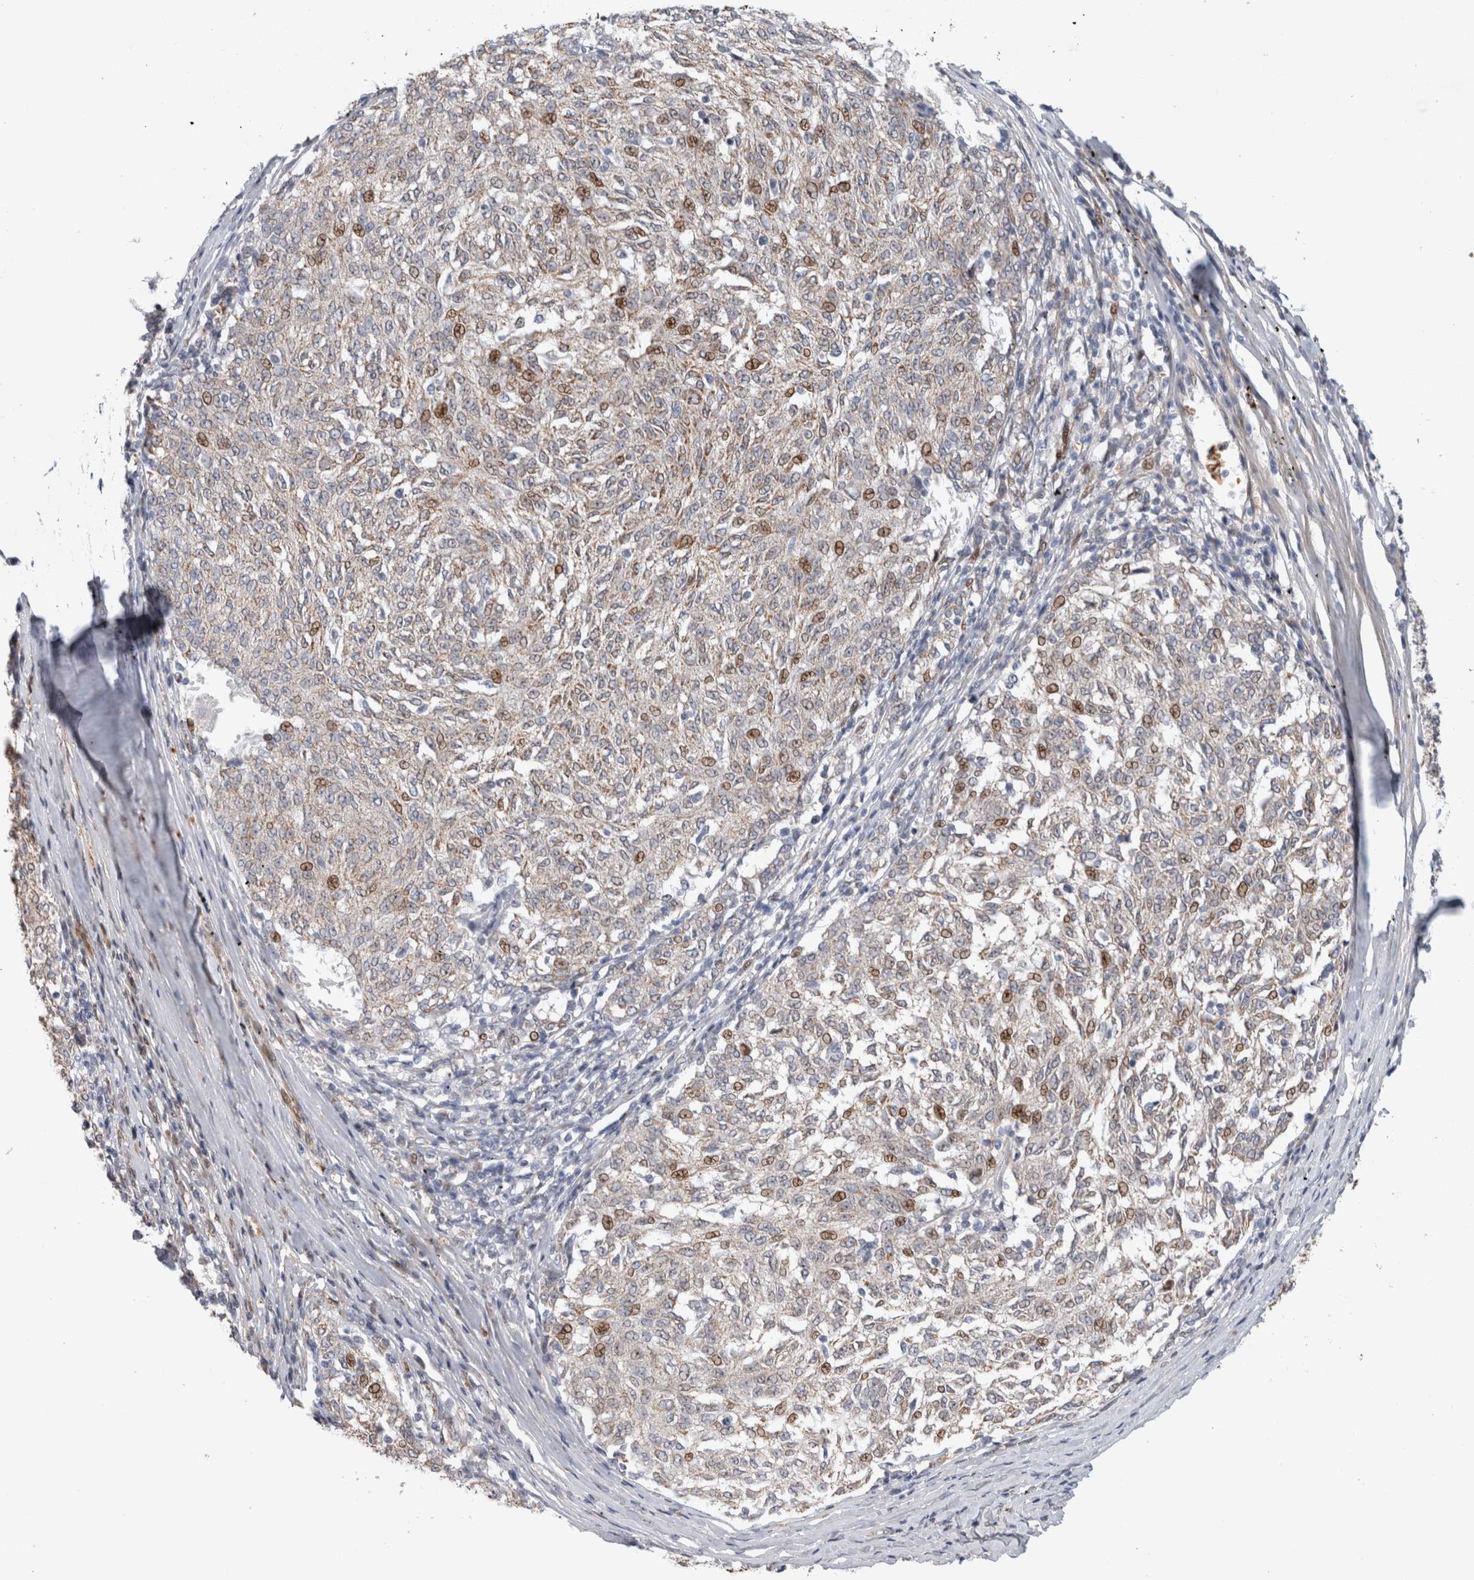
{"staining": {"intensity": "moderate", "quantity": "<25%", "location": "nuclear"}, "tissue": "melanoma", "cell_type": "Tumor cells", "image_type": "cancer", "snomed": [{"axis": "morphology", "description": "Malignant melanoma, NOS"}, {"axis": "topography", "description": "Skin"}], "caption": "About <25% of tumor cells in malignant melanoma demonstrate moderate nuclear protein staining as visualized by brown immunohistochemical staining.", "gene": "RBM48", "patient": {"sex": "female", "age": 72}}